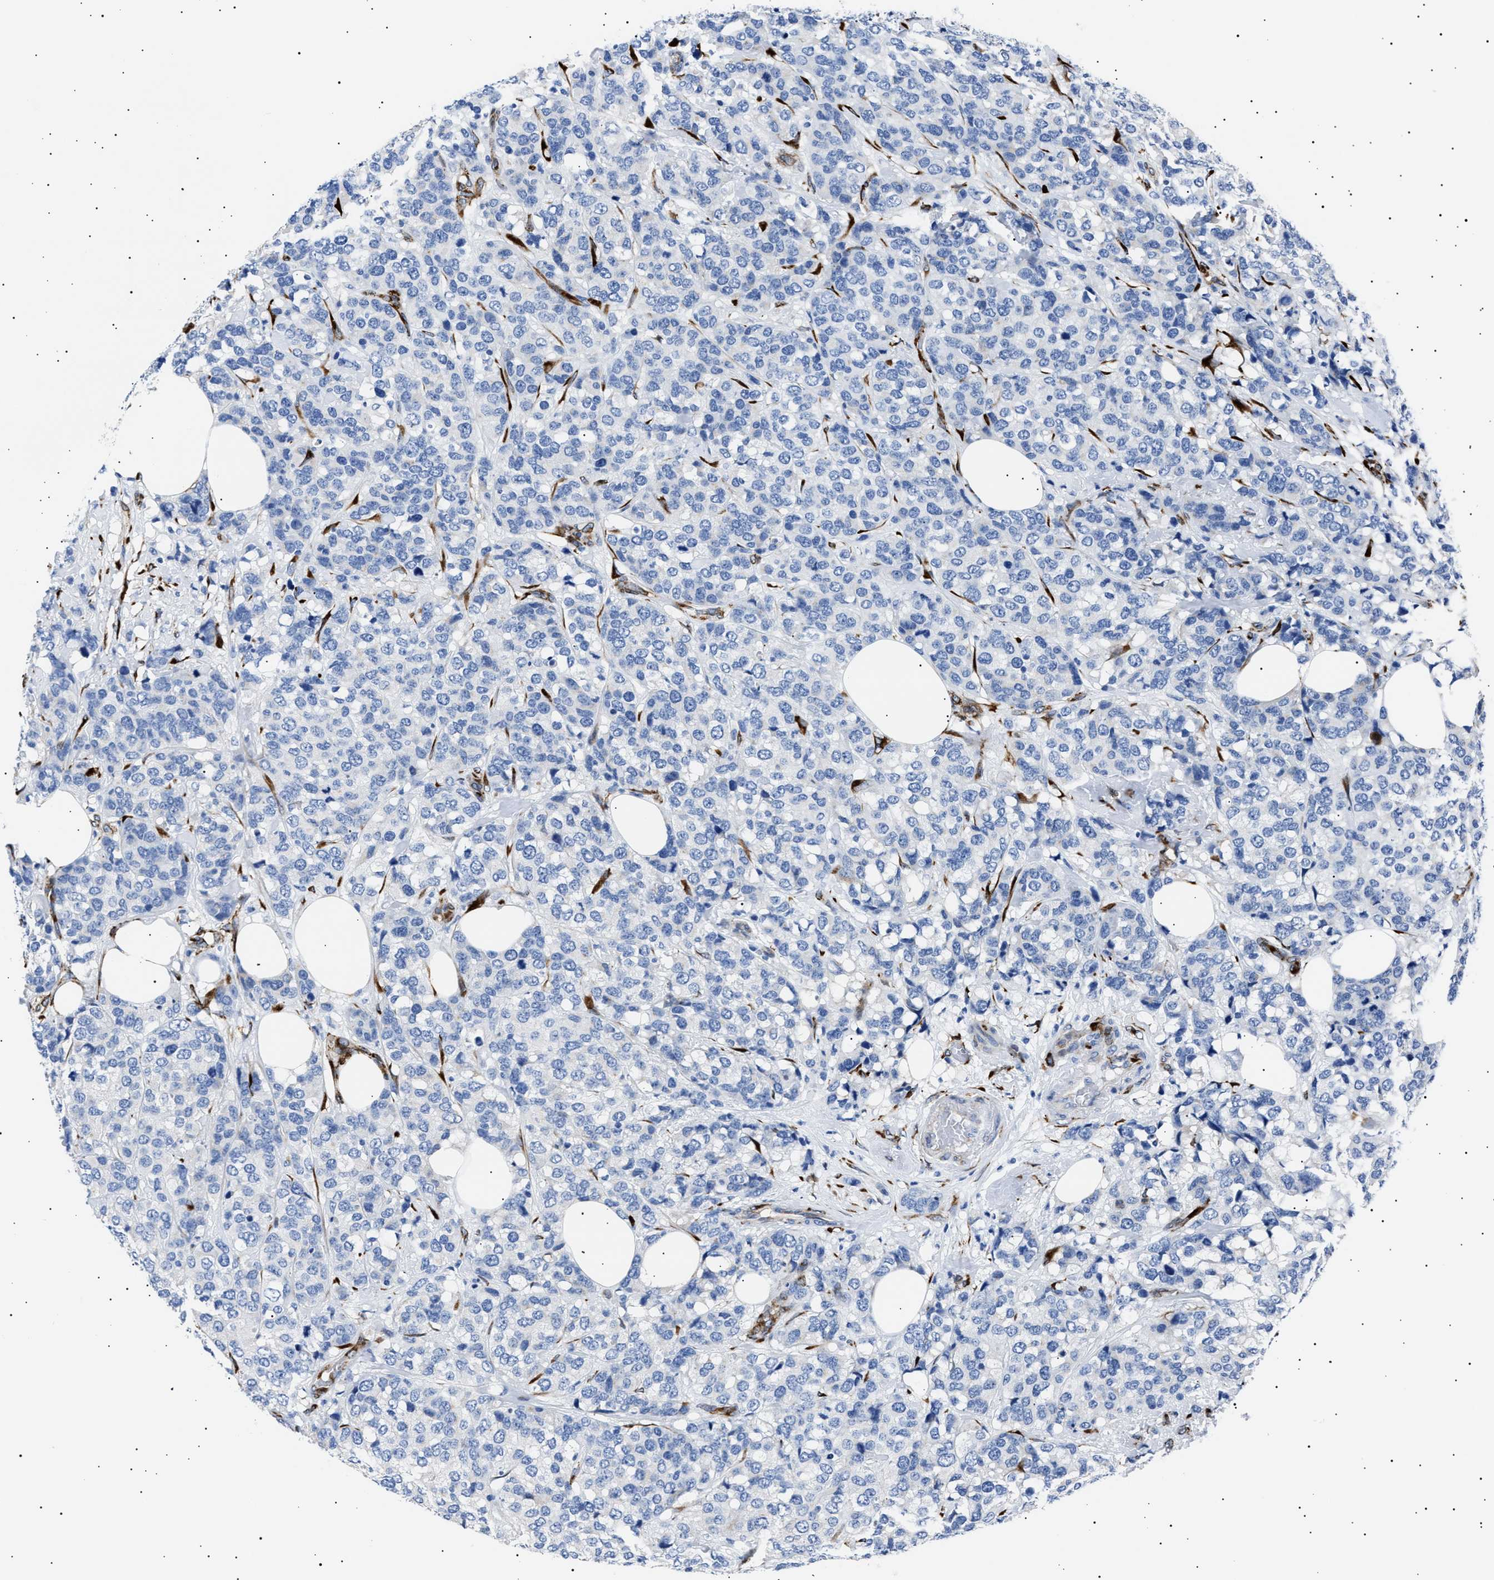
{"staining": {"intensity": "negative", "quantity": "none", "location": "none"}, "tissue": "breast cancer", "cell_type": "Tumor cells", "image_type": "cancer", "snomed": [{"axis": "morphology", "description": "Lobular carcinoma"}, {"axis": "topography", "description": "Breast"}], "caption": "DAB immunohistochemical staining of human breast cancer (lobular carcinoma) exhibits no significant positivity in tumor cells.", "gene": "HEMGN", "patient": {"sex": "female", "age": 59}}